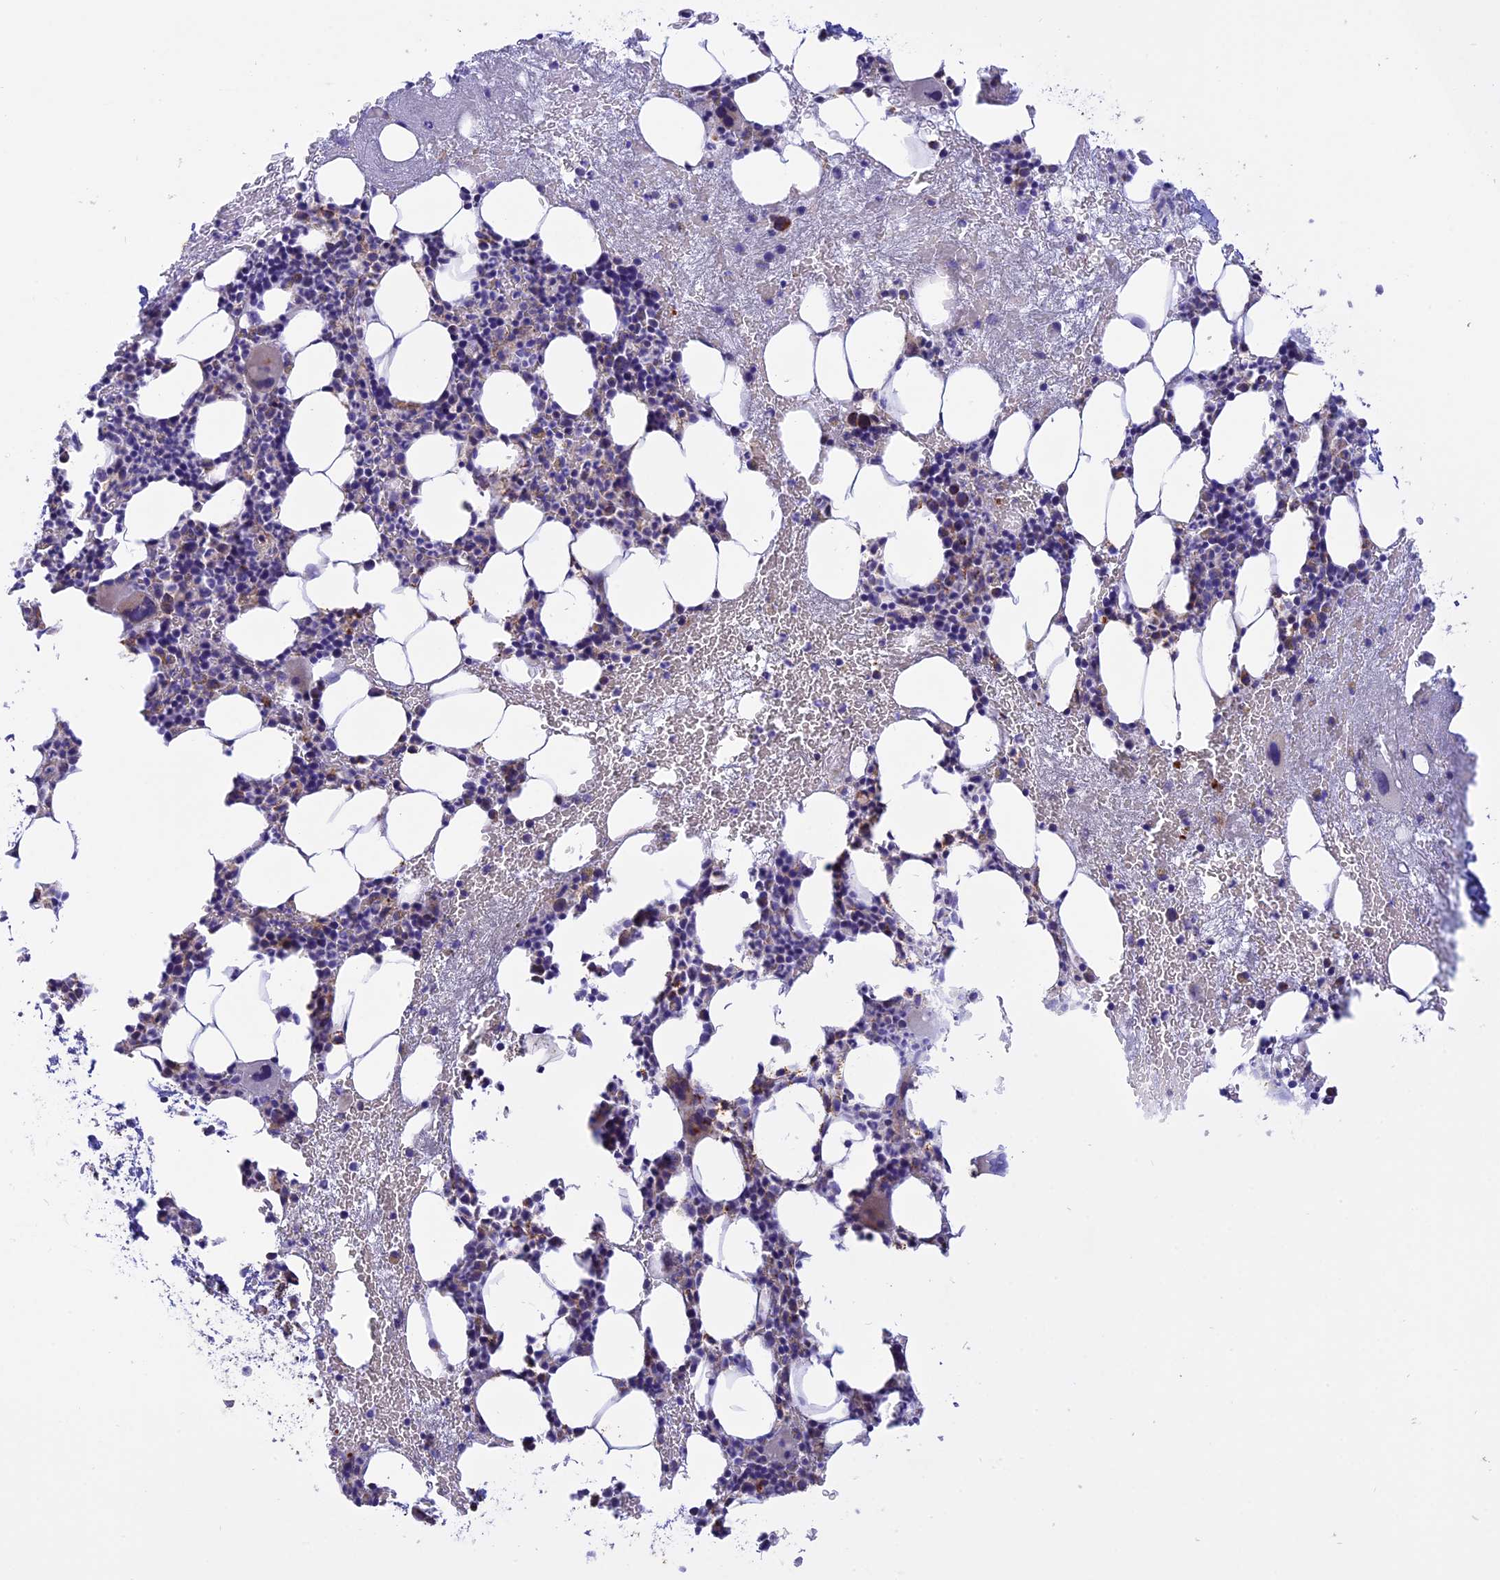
{"staining": {"intensity": "negative", "quantity": "none", "location": "none"}, "tissue": "bone marrow", "cell_type": "Hematopoietic cells", "image_type": "normal", "snomed": [{"axis": "morphology", "description": "Normal tissue, NOS"}, {"axis": "topography", "description": "Bone marrow"}], "caption": "Micrograph shows no protein staining in hematopoietic cells of unremarkable bone marrow. (Brightfield microscopy of DAB immunohistochemistry (IHC) at high magnification).", "gene": "KCNG1", "patient": {"sex": "female", "age": 37}}